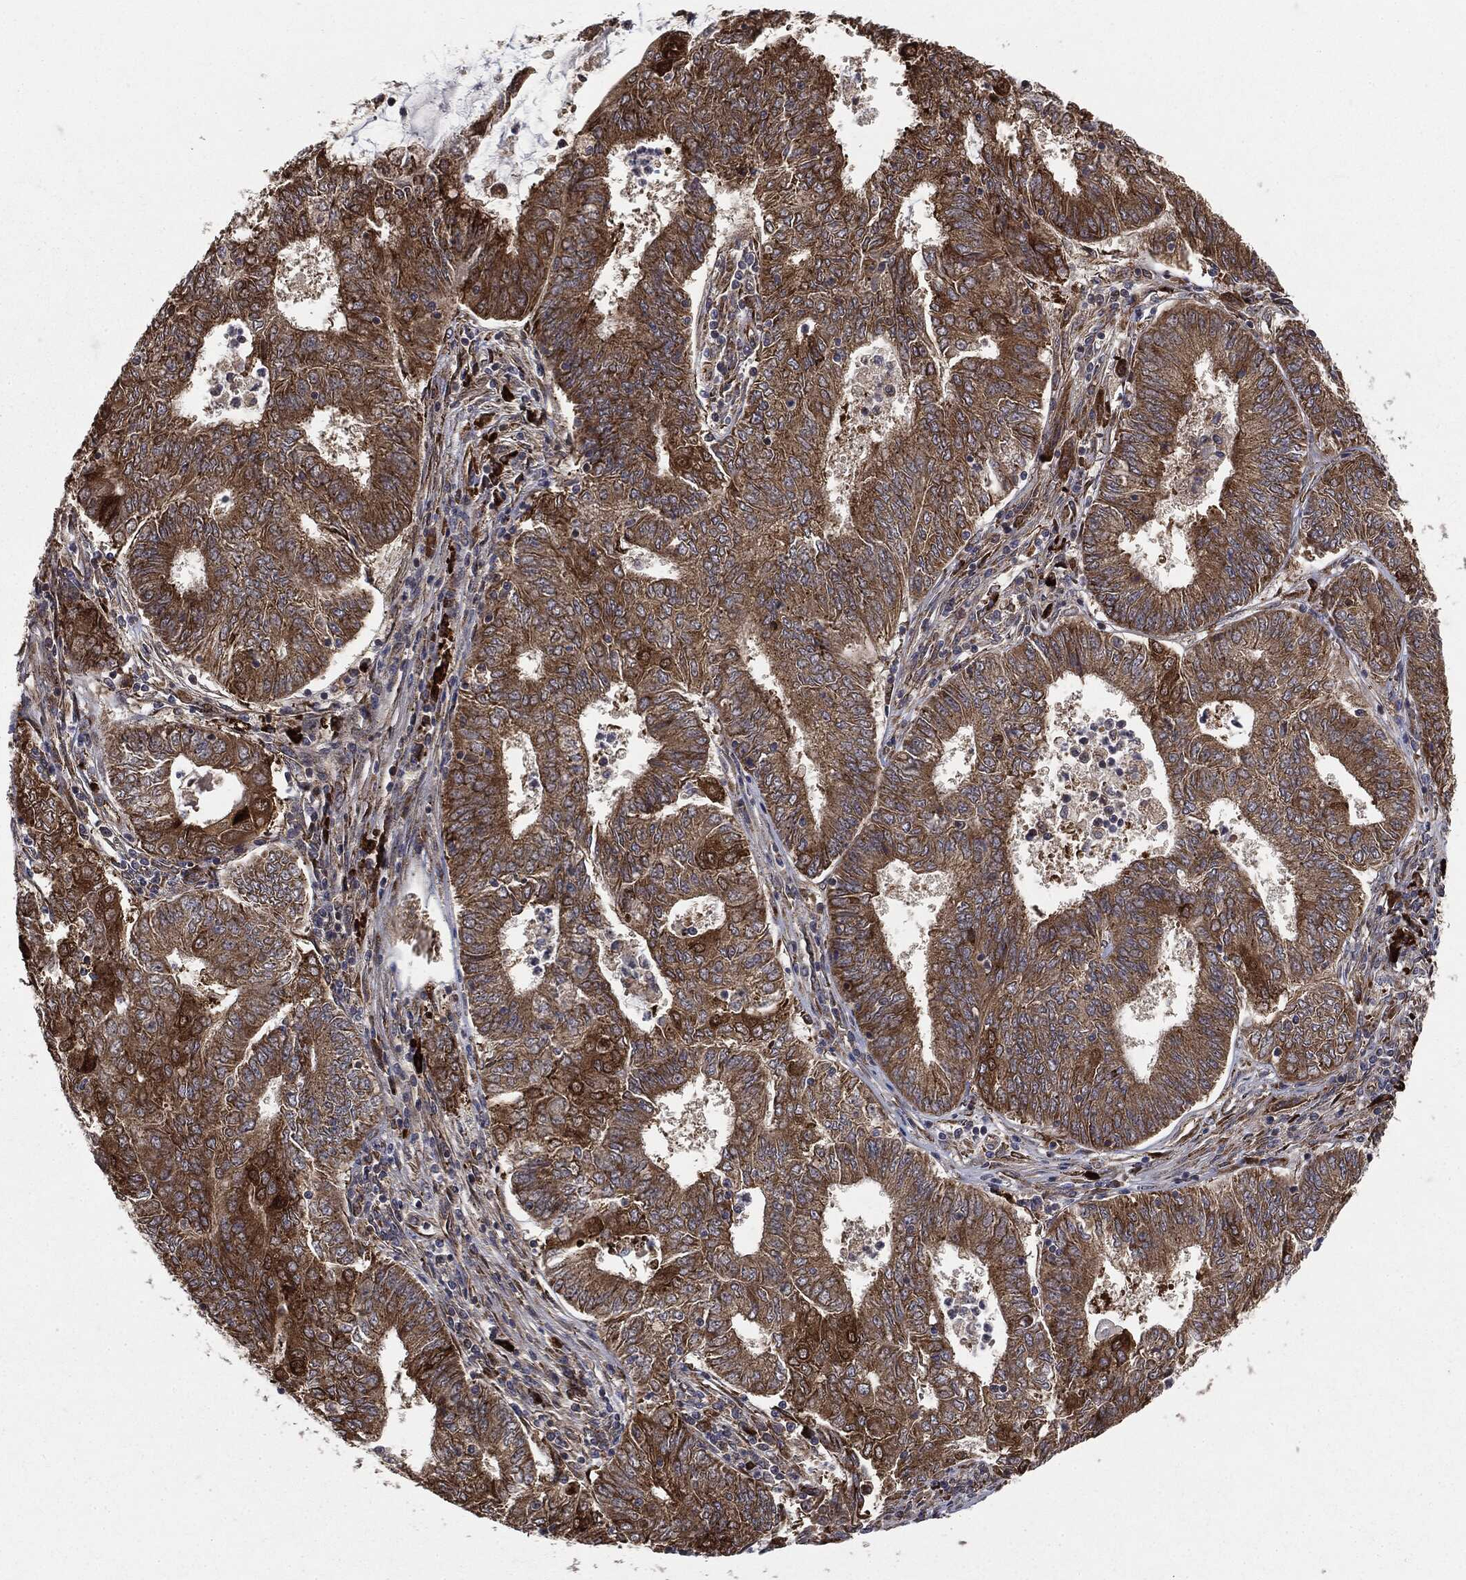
{"staining": {"intensity": "strong", "quantity": ">75%", "location": "cytoplasmic/membranous"}, "tissue": "endometrial cancer", "cell_type": "Tumor cells", "image_type": "cancer", "snomed": [{"axis": "morphology", "description": "Adenocarcinoma, NOS"}, {"axis": "topography", "description": "Endometrium"}], "caption": "Human adenocarcinoma (endometrial) stained with a protein marker exhibits strong staining in tumor cells.", "gene": "CYLD", "patient": {"sex": "female", "age": 62}}